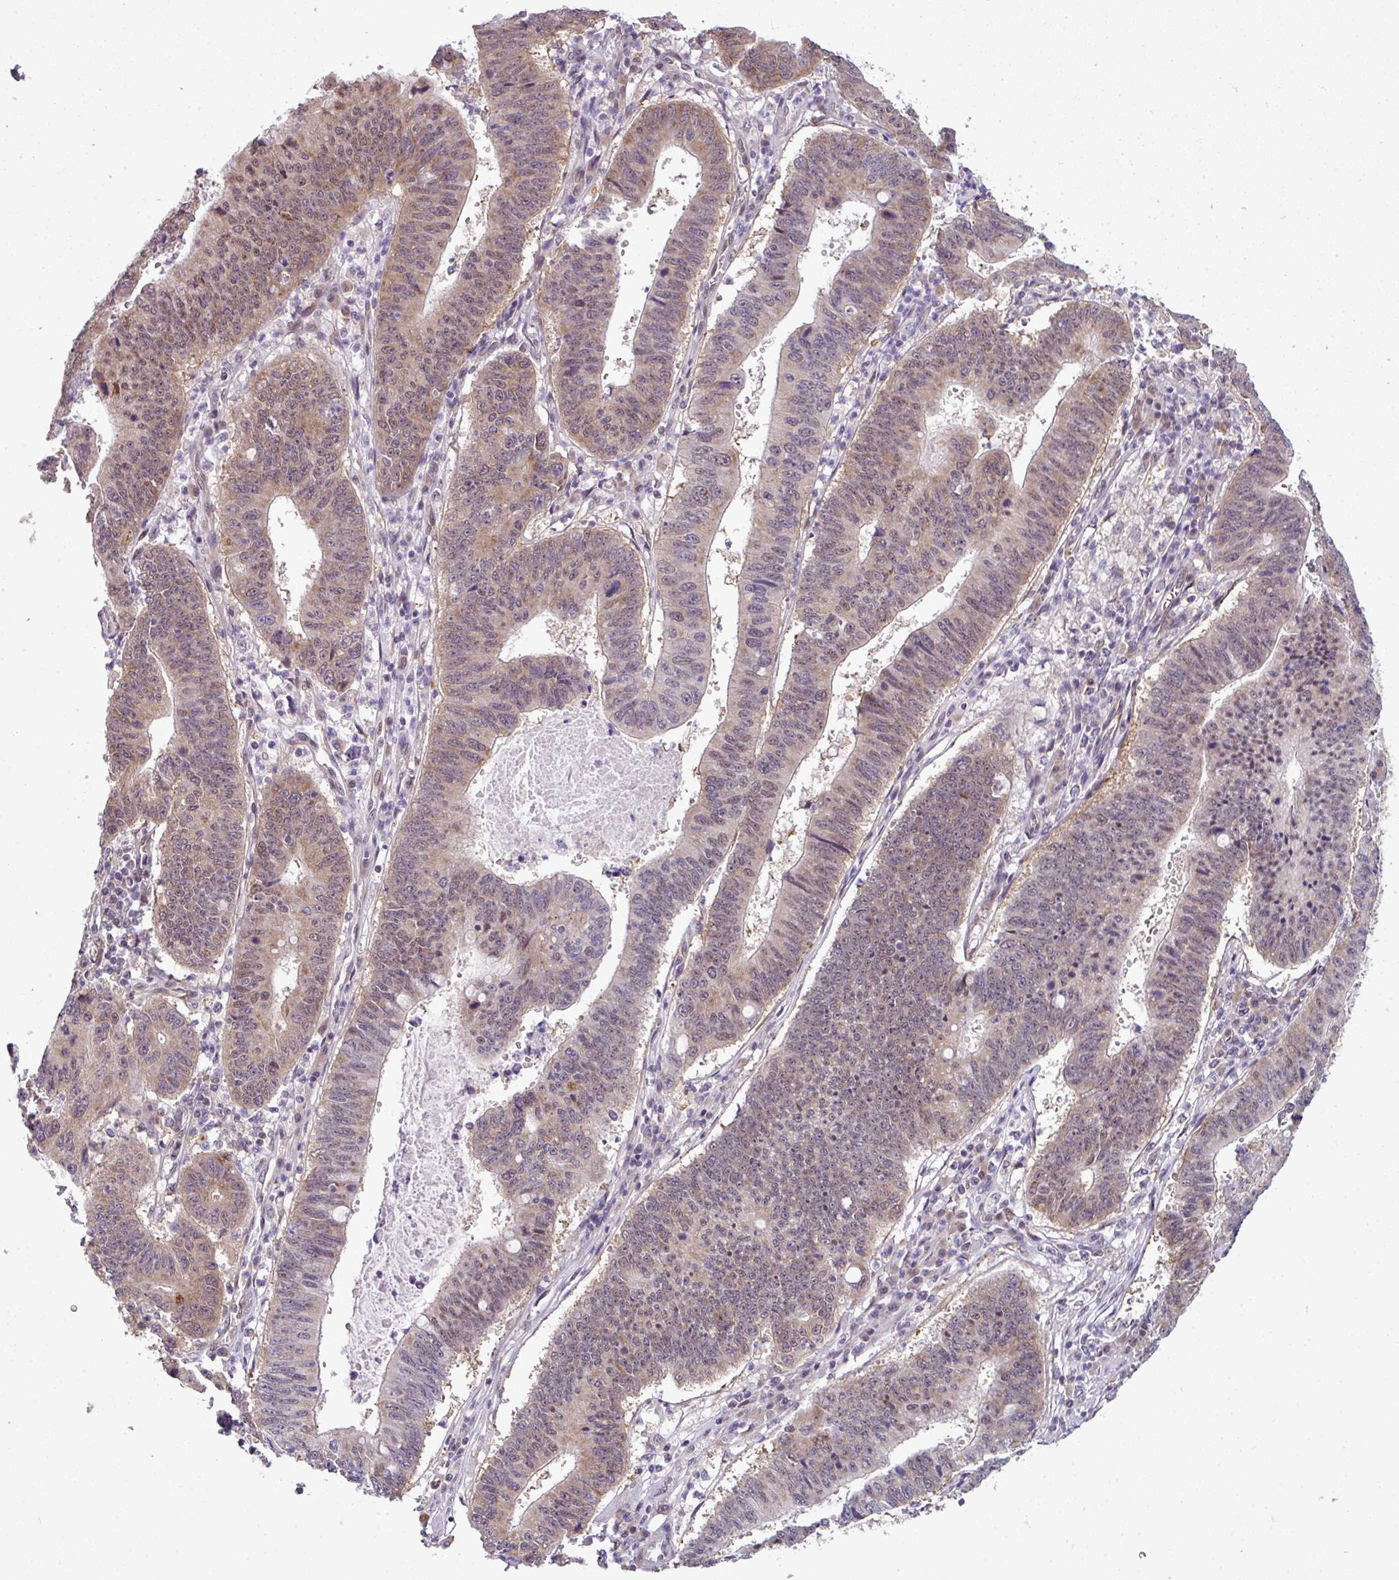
{"staining": {"intensity": "weak", "quantity": ">75%", "location": "cytoplasmic/membranous,nuclear"}, "tissue": "stomach cancer", "cell_type": "Tumor cells", "image_type": "cancer", "snomed": [{"axis": "morphology", "description": "Adenocarcinoma, NOS"}, {"axis": "topography", "description": "Stomach"}], "caption": "Immunohistochemistry (IHC) staining of adenocarcinoma (stomach), which reveals low levels of weak cytoplasmic/membranous and nuclear positivity in about >75% of tumor cells indicating weak cytoplasmic/membranous and nuclear protein positivity. The staining was performed using DAB (brown) for protein detection and nuclei were counterstained in hematoxylin (blue).", "gene": "RBM4B", "patient": {"sex": "male", "age": 59}}